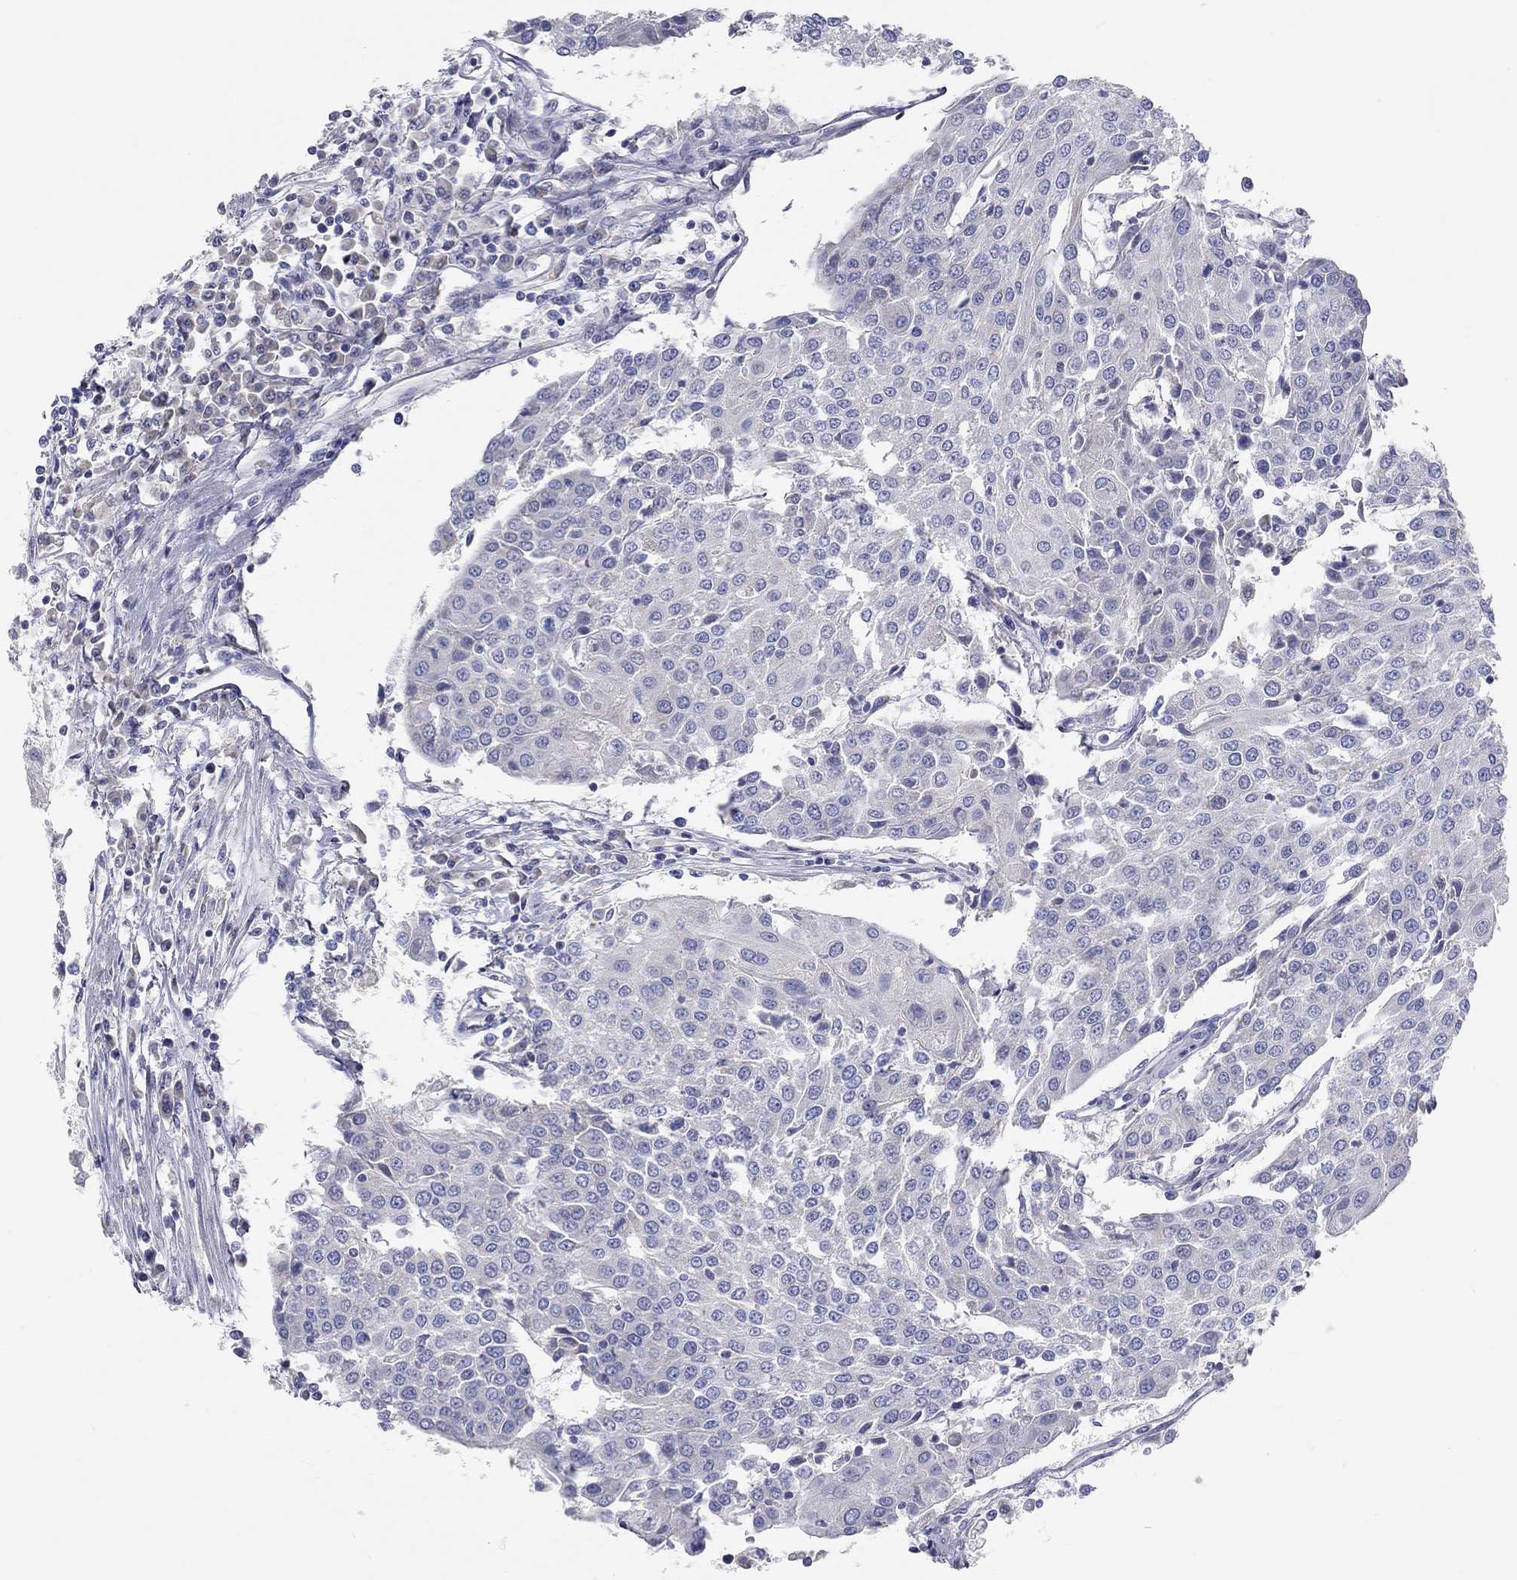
{"staining": {"intensity": "negative", "quantity": "none", "location": "none"}, "tissue": "urothelial cancer", "cell_type": "Tumor cells", "image_type": "cancer", "snomed": [{"axis": "morphology", "description": "Urothelial carcinoma, High grade"}, {"axis": "topography", "description": "Urinary bladder"}], "caption": "This is a micrograph of immunohistochemistry (IHC) staining of urothelial carcinoma (high-grade), which shows no staining in tumor cells.", "gene": "RCAN1", "patient": {"sex": "female", "age": 85}}